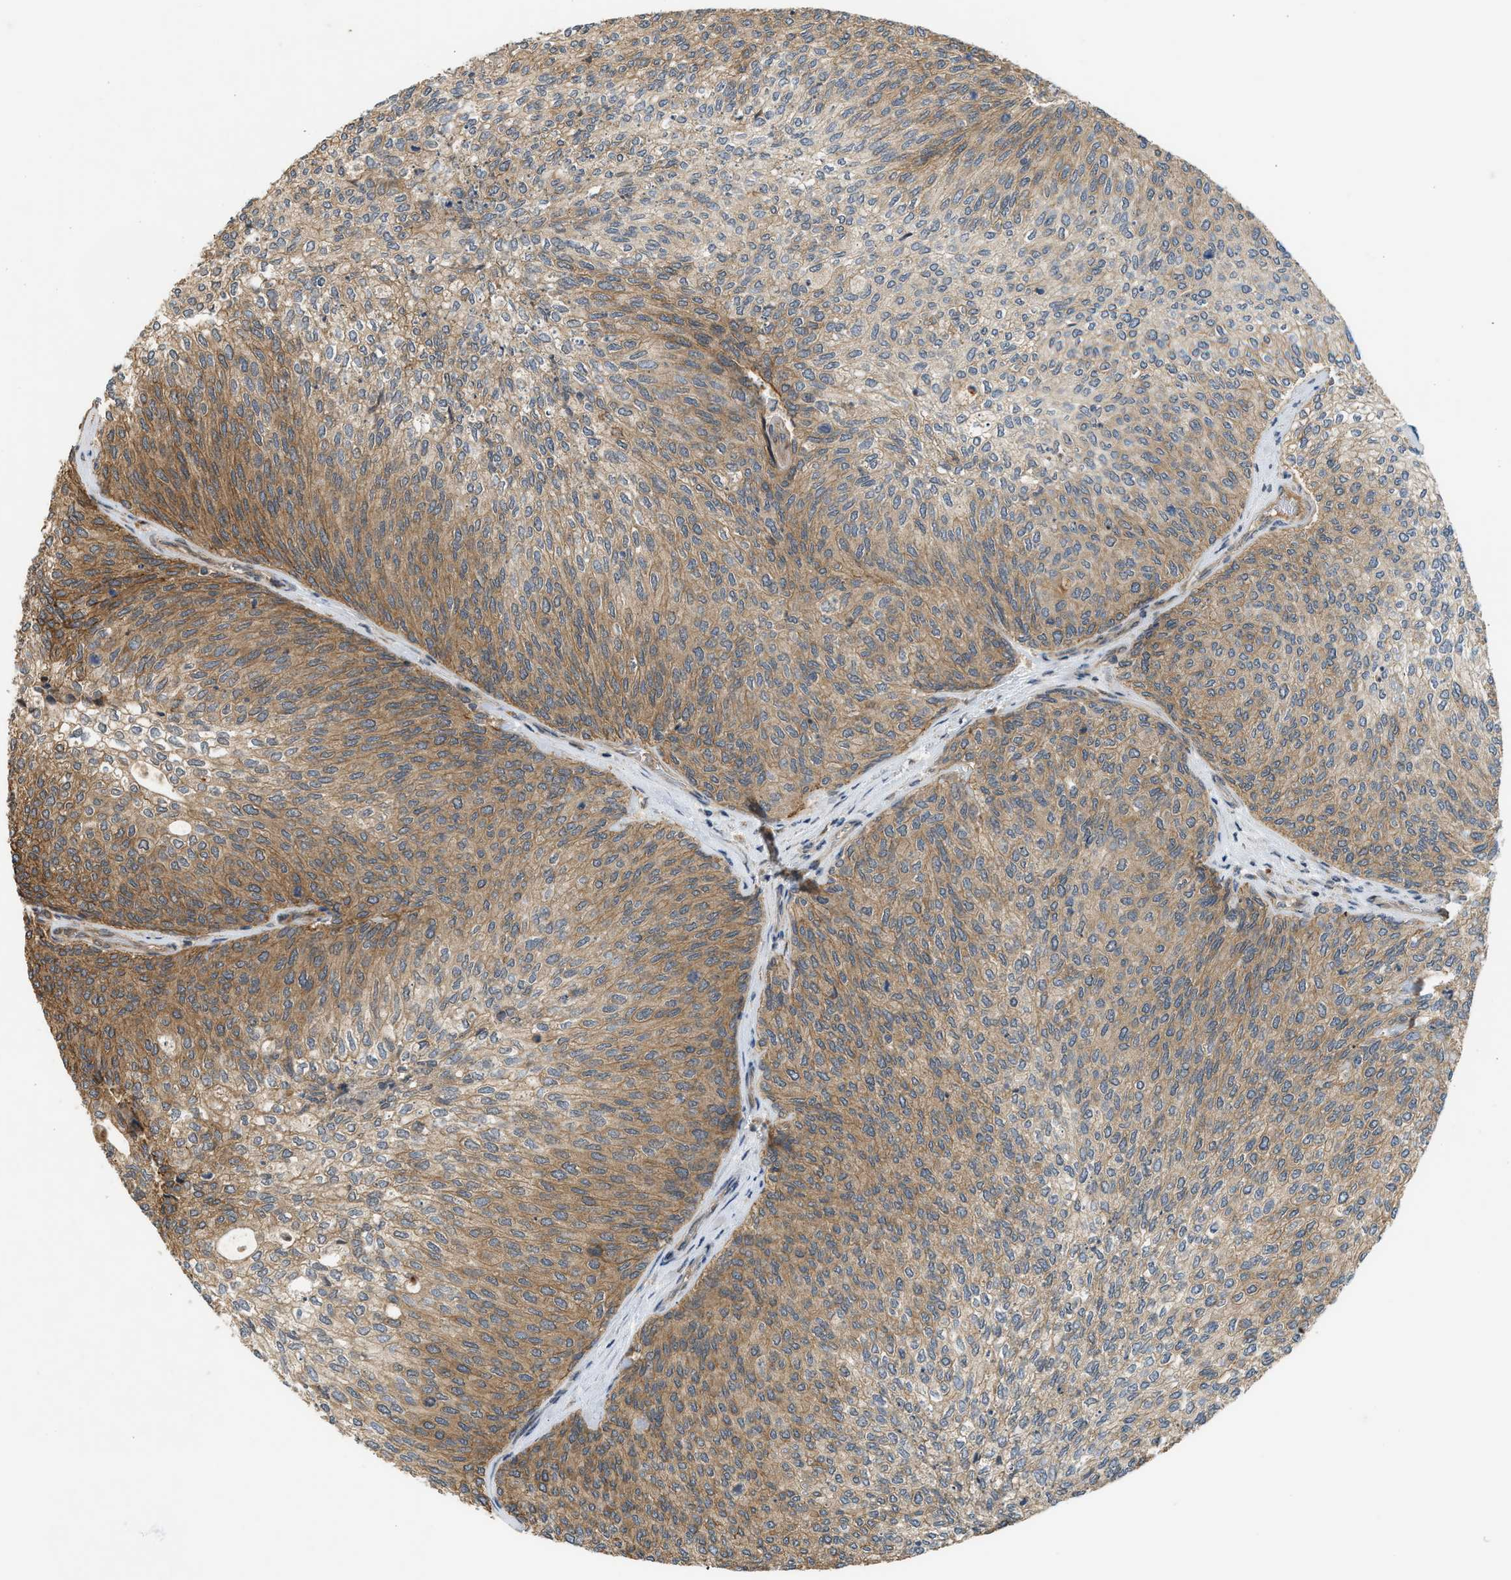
{"staining": {"intensity": "moderate", "quantity": "25%-75%", "location": "cytoplasmic/membranous"}, "tissue": "urothelial cancer", "cell_type": "Tumor cells", "image_type": "cancer", "snomed": [{"axis": "morphology", "description": "Urothelial carcinoma, Low grade"}, {"axis": "topography", "description": "Urinary bladder"}], "caption": "Immunohistochemical staining of human low-grade urothelial carcinoma shows medium levels of moderate cytoplasmic/membranous staining in about 25%-75% of tumor cells.", "gene": "ADCY8", "patient": {"sex": "female", "age": 79}}